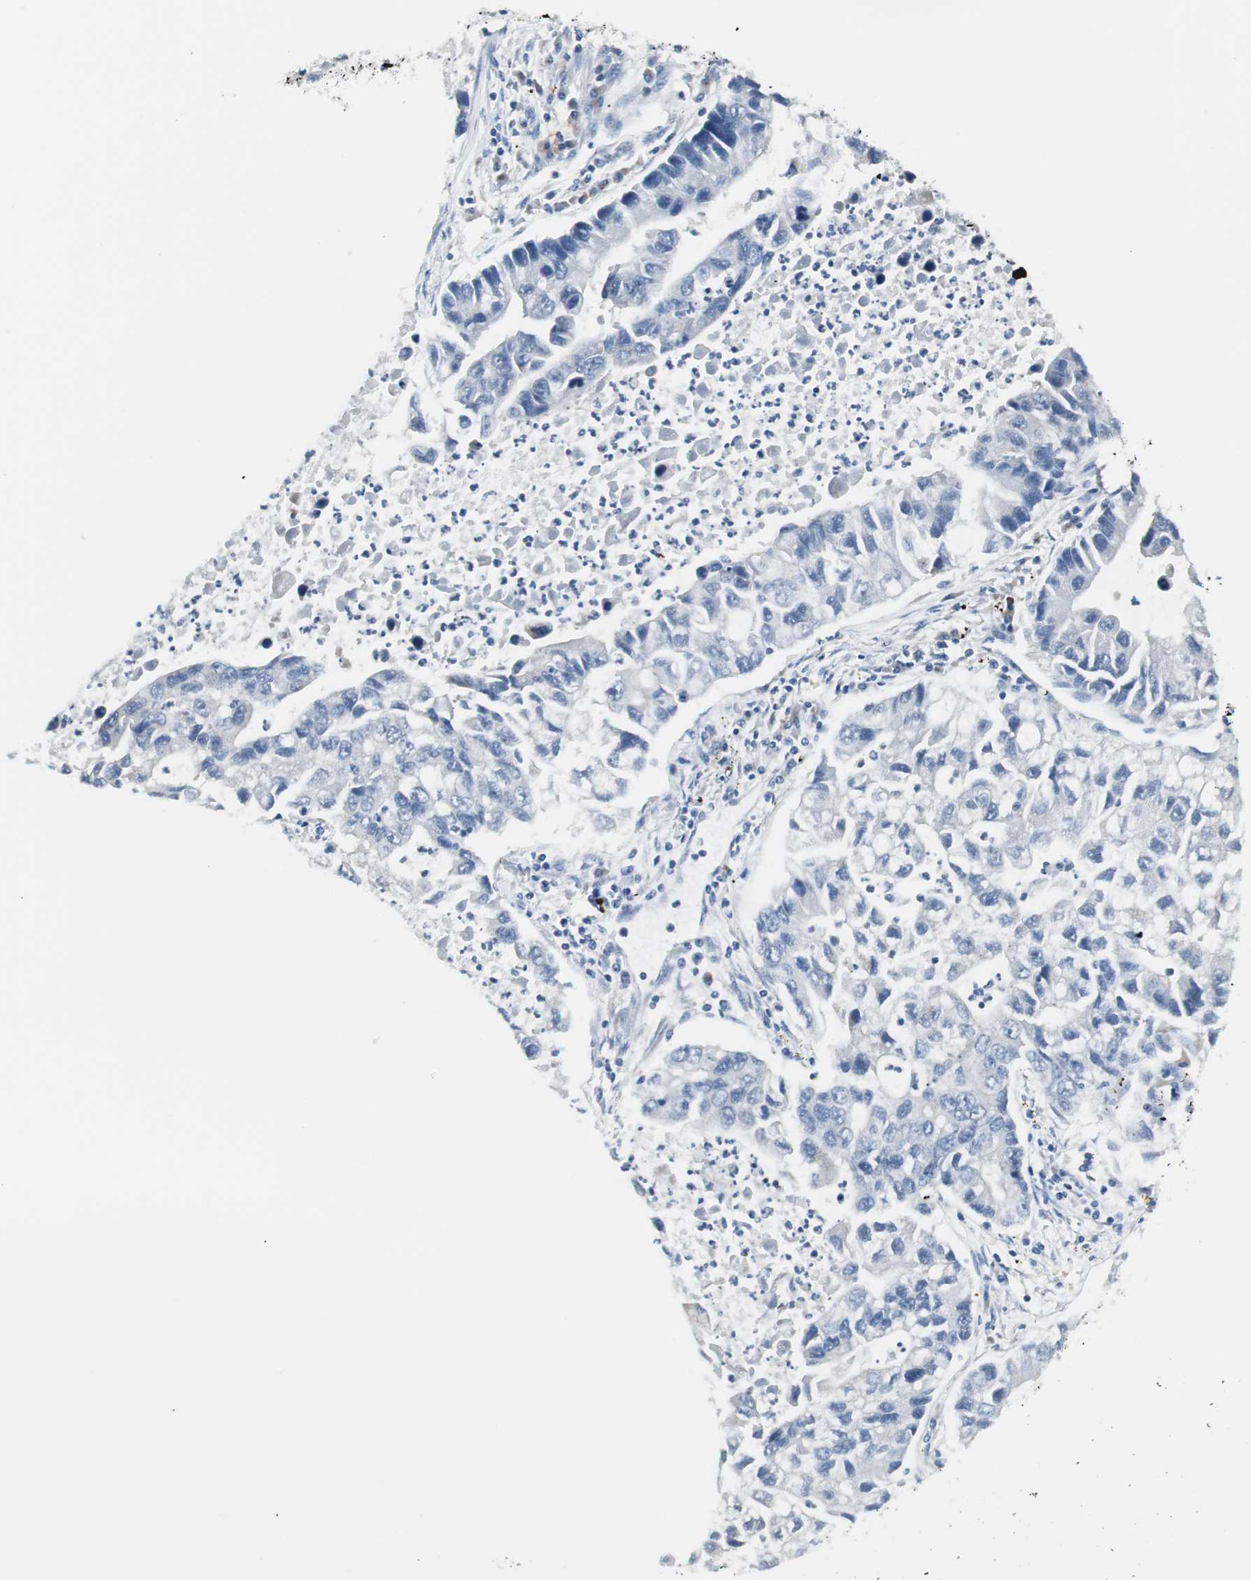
{"staining": {"intensity": "negative", "quantity": "none", "location": "none"}, "tissue": "lung cancer", "cell_type": "Tumor cells", "image_type": "cancer", "snomed": [{"axis": "morphology", "description": "Adenocarcinoma, NOS"}, {"axis": "topography", "description": "Lung"}], "caption": "Adenocarcinoma (lung) stained for a protein using immunohistochemistry (IHC) displays no expression tumor cells.", "gene": "SOX30", "patient": {"sex": "female", "age": 51}}